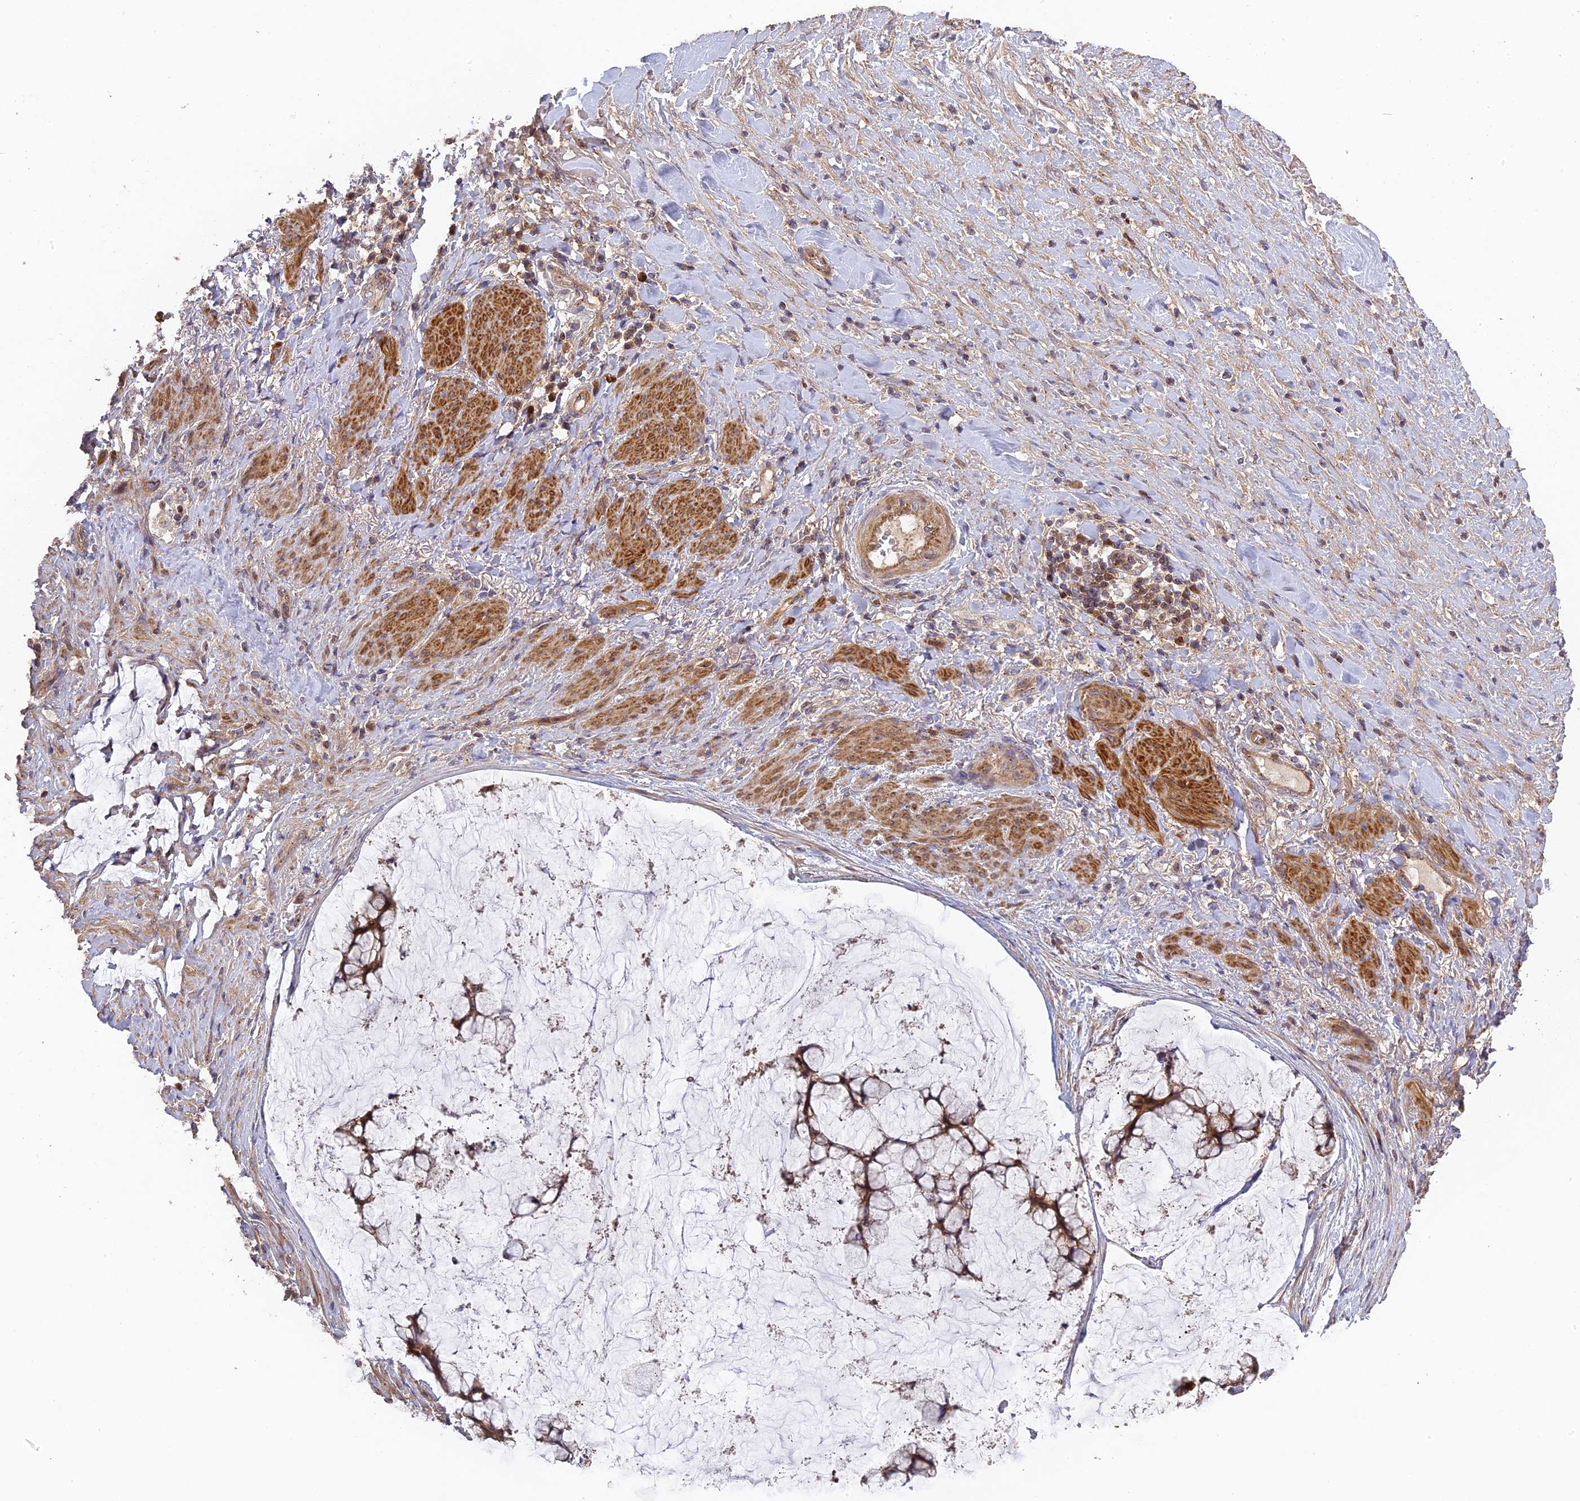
{"staining": {"intensity": "moderate", "quantity": ">75%", "location": "cytoplasmic/membranous"}, "tissue": "ovarian cancer", "cell_type": "Tumor cells", "image_type": "cancer", "snomed": [{"axis": "morphology", "description": "Cystadenocarcinoma, mucinous, NOS"}, {"axis": "topography", "description": "Ovary"}], "caption": "Ovarian cancer stained with a protein marker reveals moderate staining in tumor cells.", "gene": "RPIA", "patient": {"sex": "female", "age": 42}}